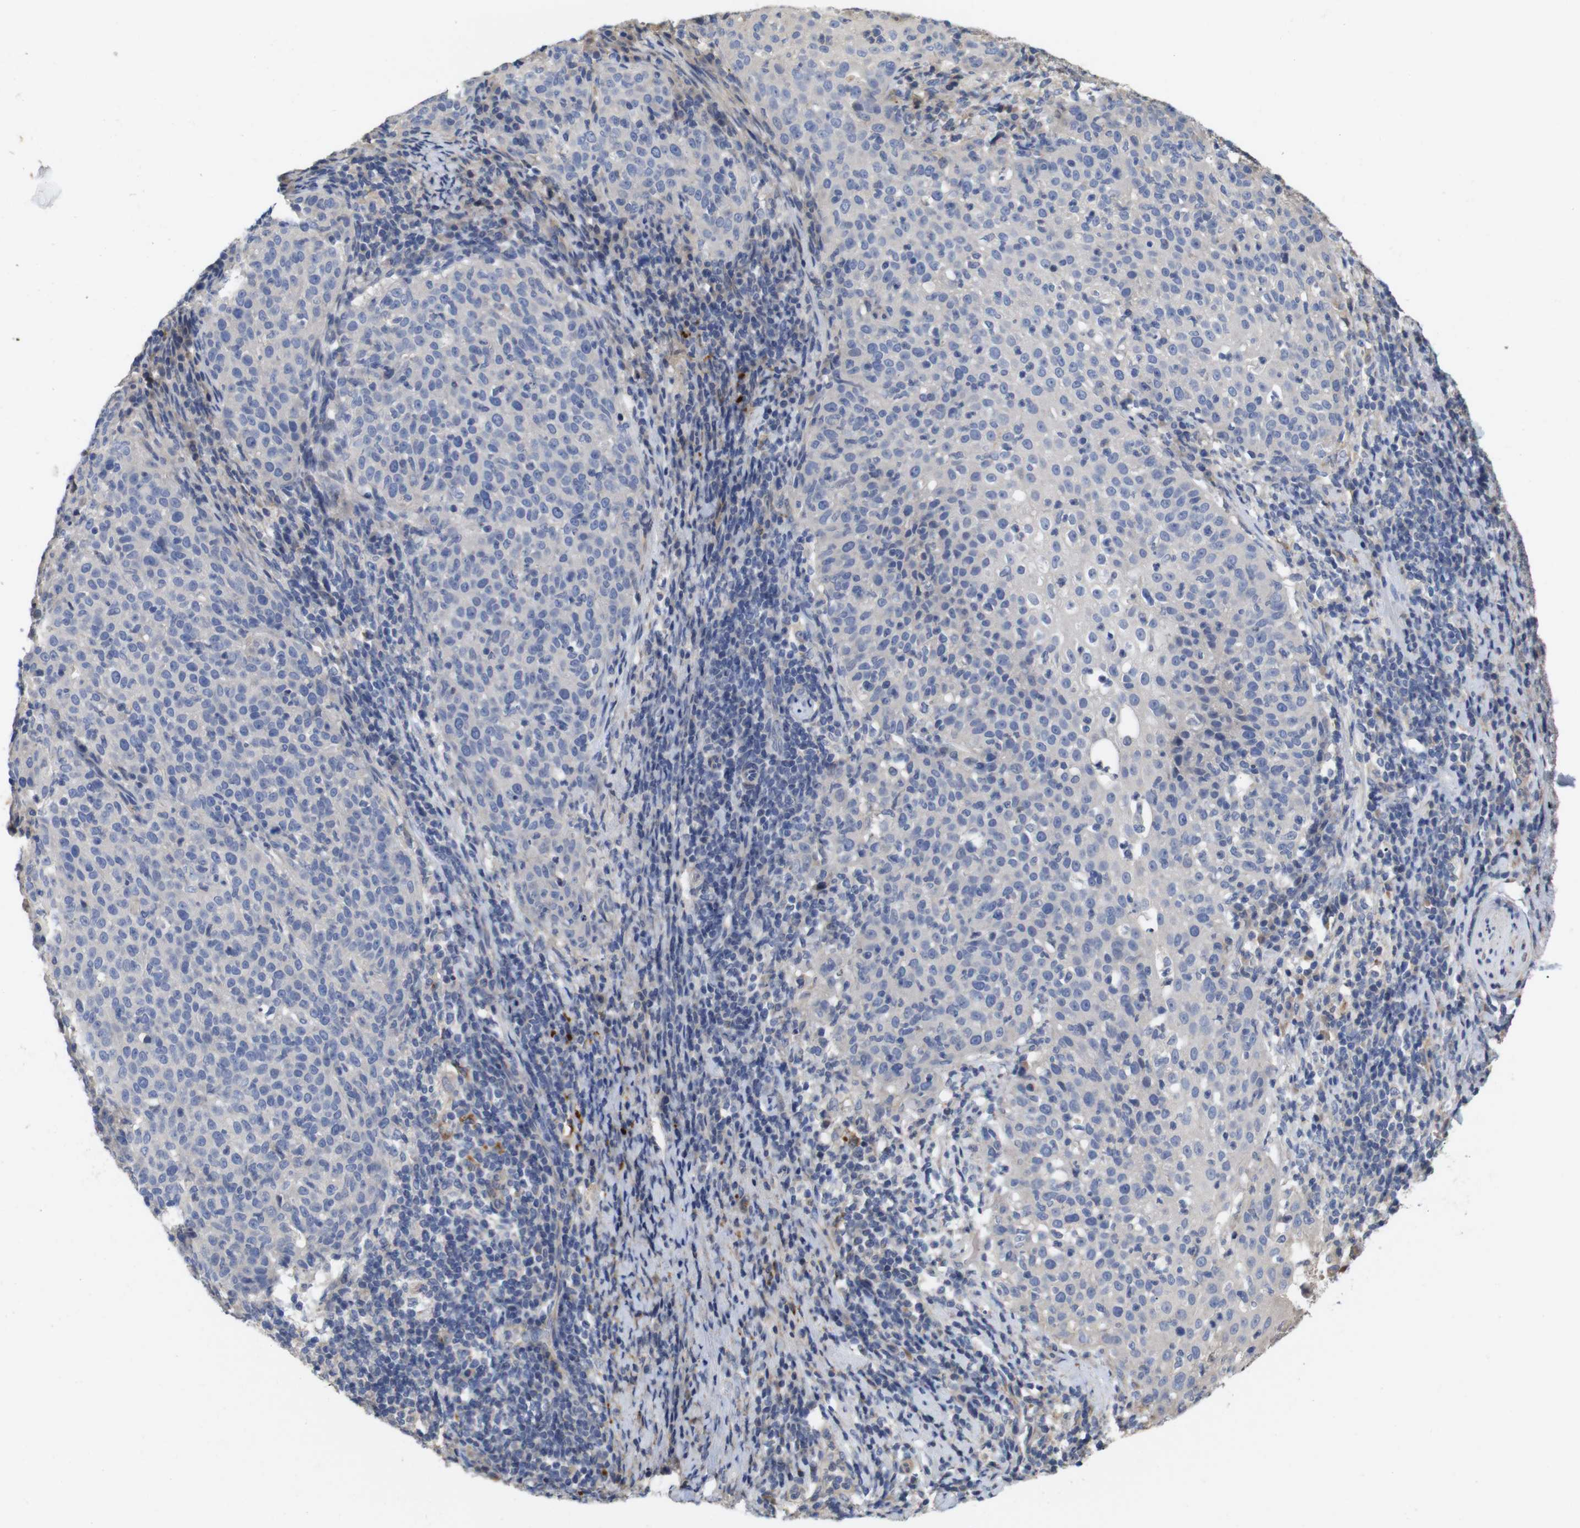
{"staining": {"intensity": "negative", "quantity": "none", "location": "none"}, "tissue": "cervical cancer", "cell_type": "Tumor cells", "image_type": "cancer", "snomed": [{"axis": "morphology", "description": "Squamous cell carcinoma, NOS"}, {"axis": "topography", "description": "Cervix"}], "caption": "This histopathology image is of cervical squamous cell carcinoma stained with immunohistochemistry (IHC) to label a protein in brown with the nuclei are counter-stained blue. There is no expression in tumor cells. Brightfield microscopy of immunohistochemistry (IHC) stained with DAB (3,3'-diaminobenzidine) (brown) and hematoxylin (blue), captured at high magnification.", "gene": "SPRY3", "patient": {"sex": "female", "age": 51}}